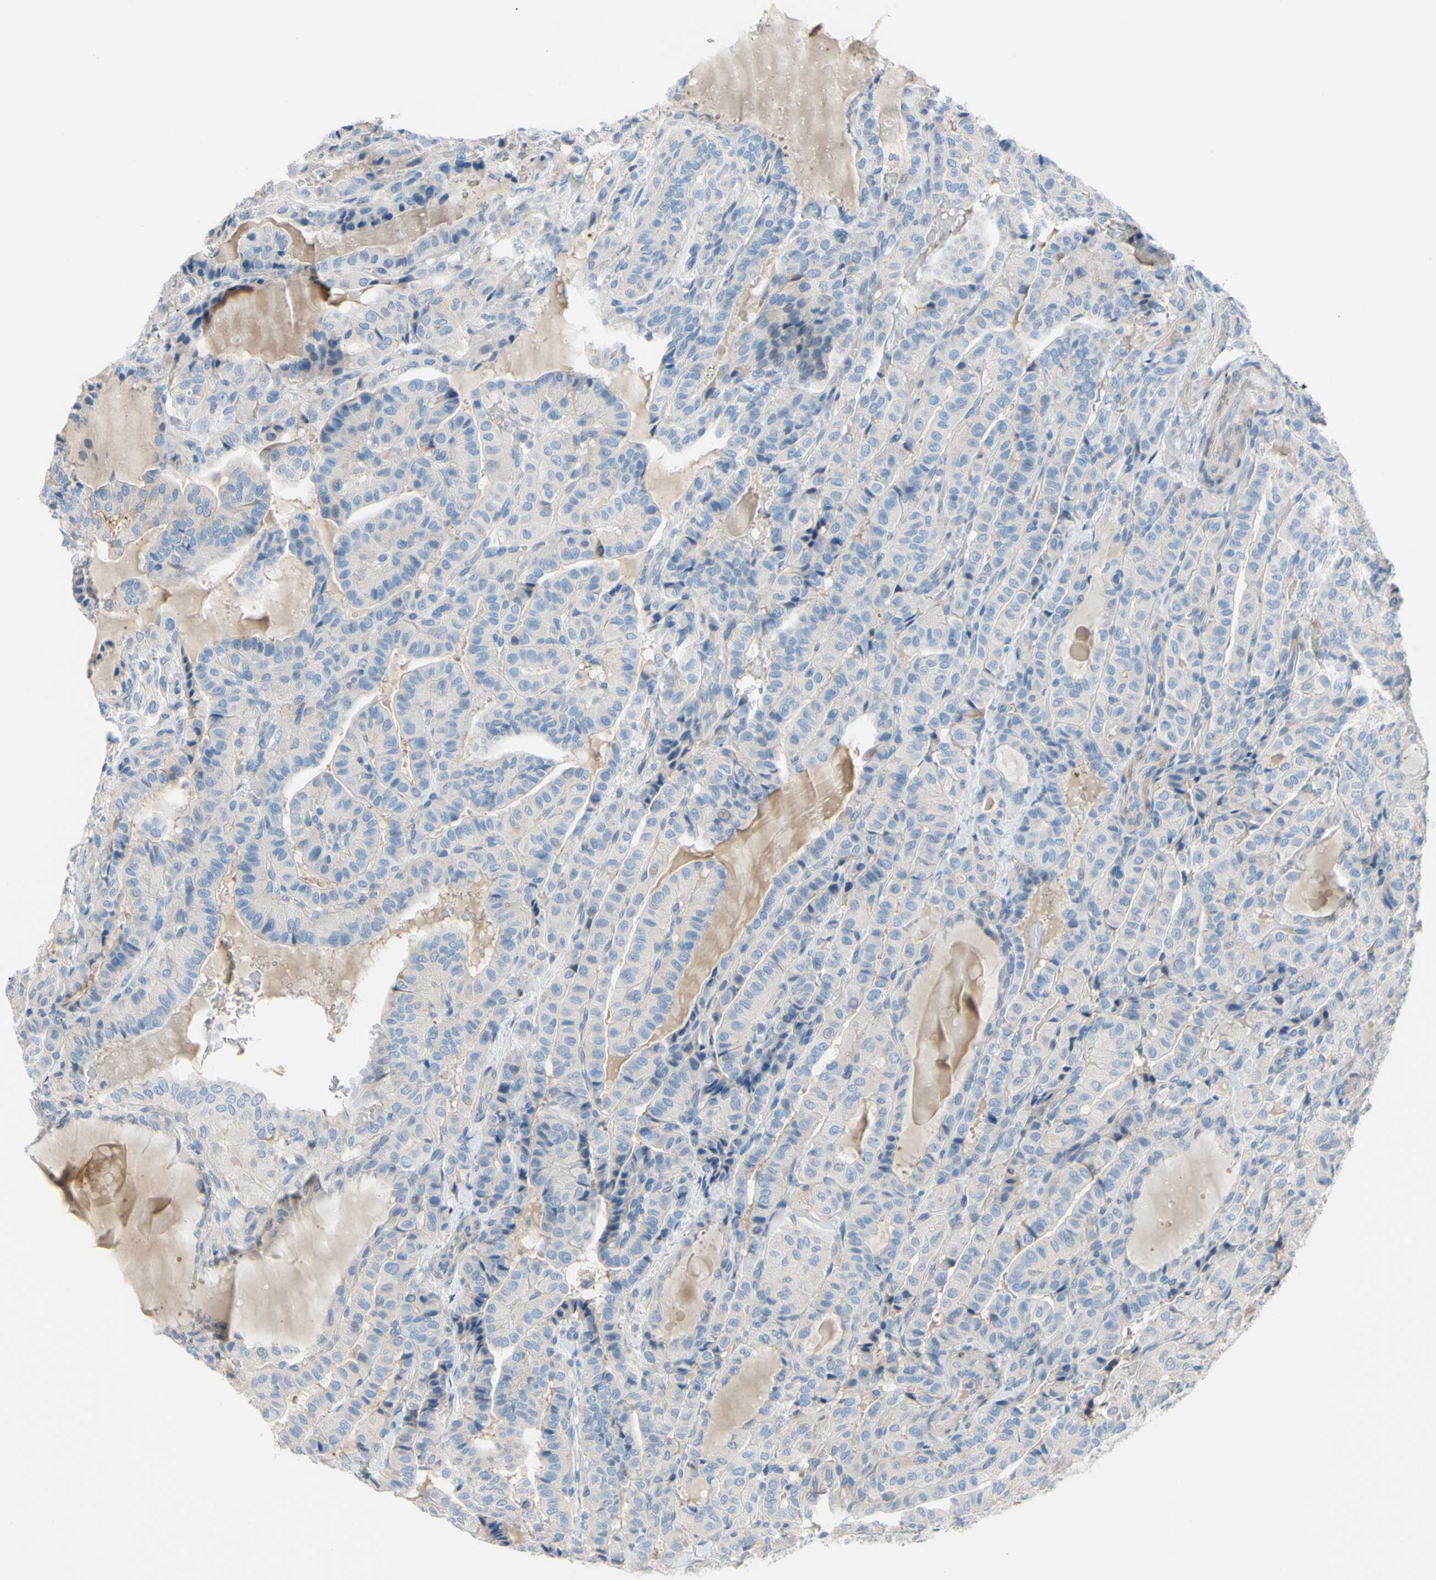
{"staining": {"intensity": "negative", "quantity": "none", "location": "none"}, "tissue": "thyroid cancer", "cell_type": "Tumor cells", "image_type": "cancer", "snomed": [{"axis": "morphology", "description": "Papillary adenocarcinoma, NOS"}, {"axis": "topography", "description": "Thyroid gland"}], "caption": "An IHC micrograph of thyroid papillary adenocarcinoma is shown. There is no staining in tumor cells of thyroid papillary adenocarcinoma.", "gene": "TMEM59L", "patient": {"sex": "male", "age": 77}}